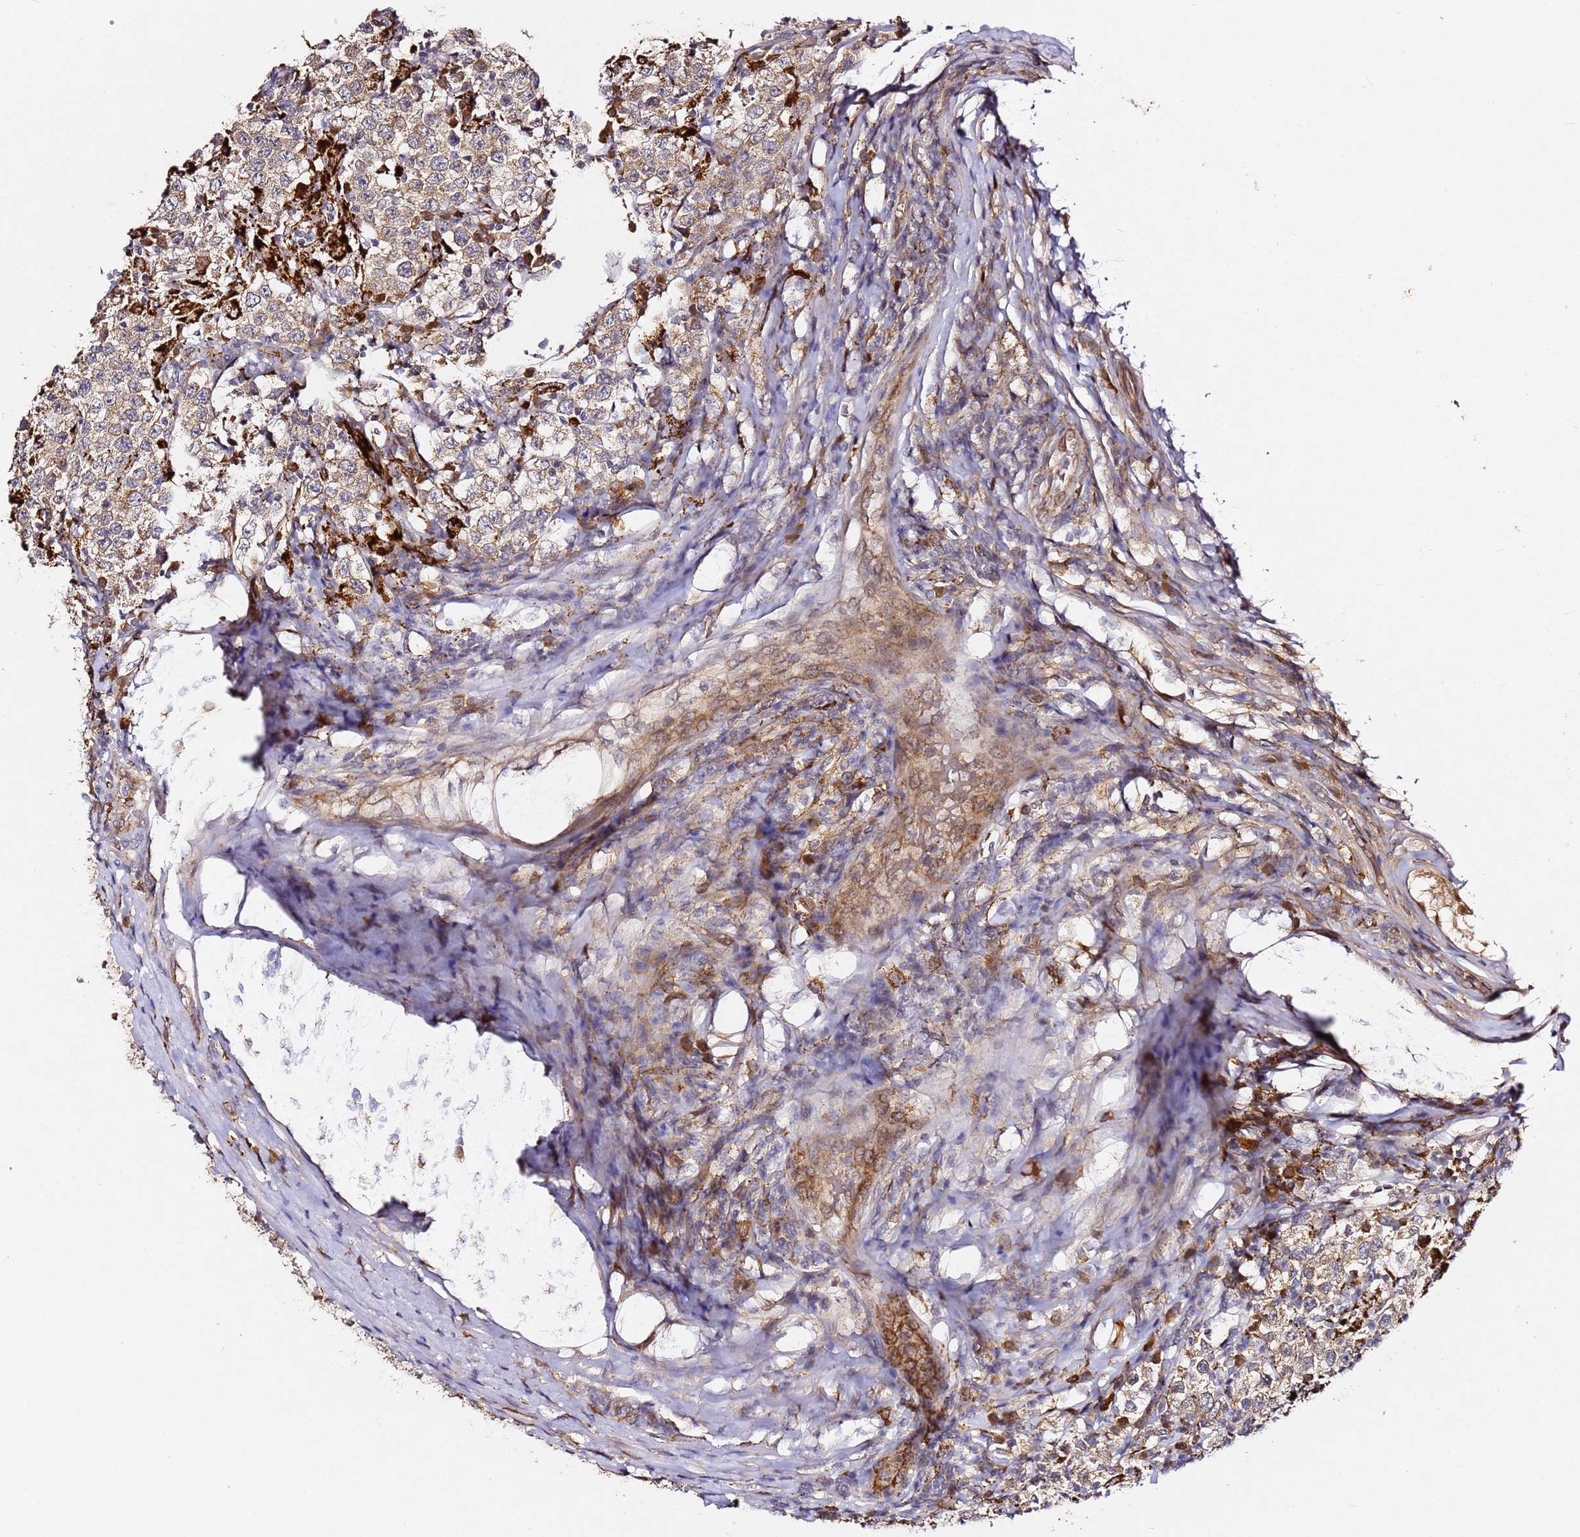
{"staining": {"intensity": "weak", "quantity": ">75%", "location": "cytoplasmic/membranous"}, "tissue": "testis cancer", "cell_type": "Tumor cells", "image_type": "cancer", "snomed": [{"axis": "morphology", "description": "Seminoma, NOS"}, {"axis": "morphology", "description": "Carcinoma, Embryonal, NOS"}, {"axis": "topography", "description": "Testis"}], "caption": "The image reveals staining of testis cancer, revealing weak cytoplasmic/membranous protein expression (brown color) within tumor cells. The protein of interest is stained brown, and the nuclei are stained in blue (DAB IHC with brightfield microscopy, high magnification).", "gene": "ALG11", "patient": {"sex": "male", "age": 41}}